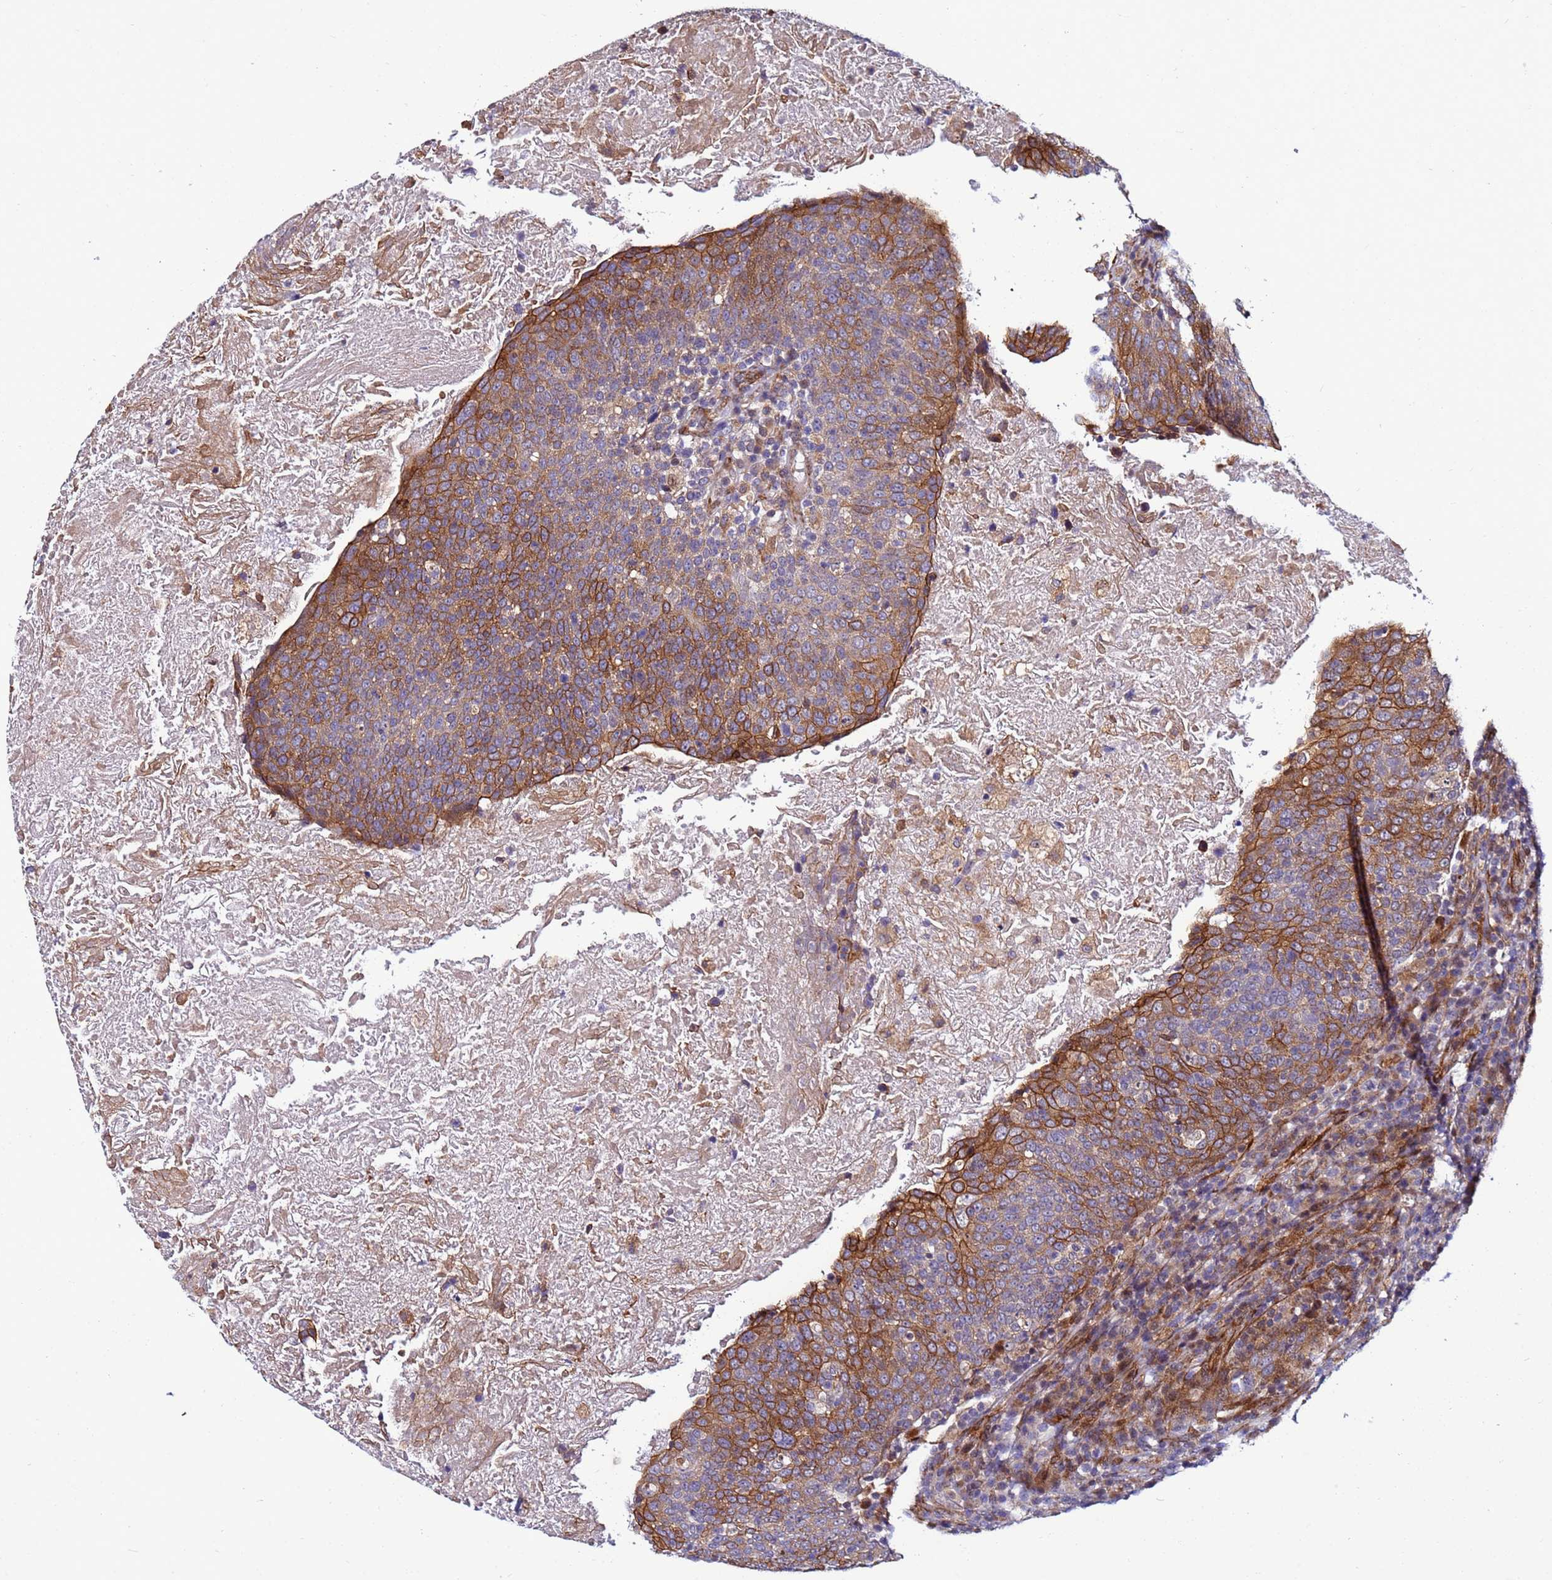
{"staining": {"intensity": "strong", "quantity": "25%-75%", "location": "cytoplasmic/membranous"}, "tissue": "head and neck cancer", "cell_type": "Tumor cells", "image_type": "cancer", "snomed": [{"axis": "morphology", "description": "Squamous cell carcinoma, NOS"}, {"axis": "morphology", "description": "Squamous cell carcinoma, metastatic, NOS"}, {"axis": "topography", "description": "Lymph node"}, {"axis": "topography", "description": "Head-Neck"}], "caption": "High-power microscopy captured an immunohistochemistry photomicrograph of squamous cell carcinoma (head and neck), revealing strong cytoplasmic/membranous staining in approximately 25%-75% of tumor cells.", "gene": "MCRIP1", "patient": {"sex": "male", "age": 62}}